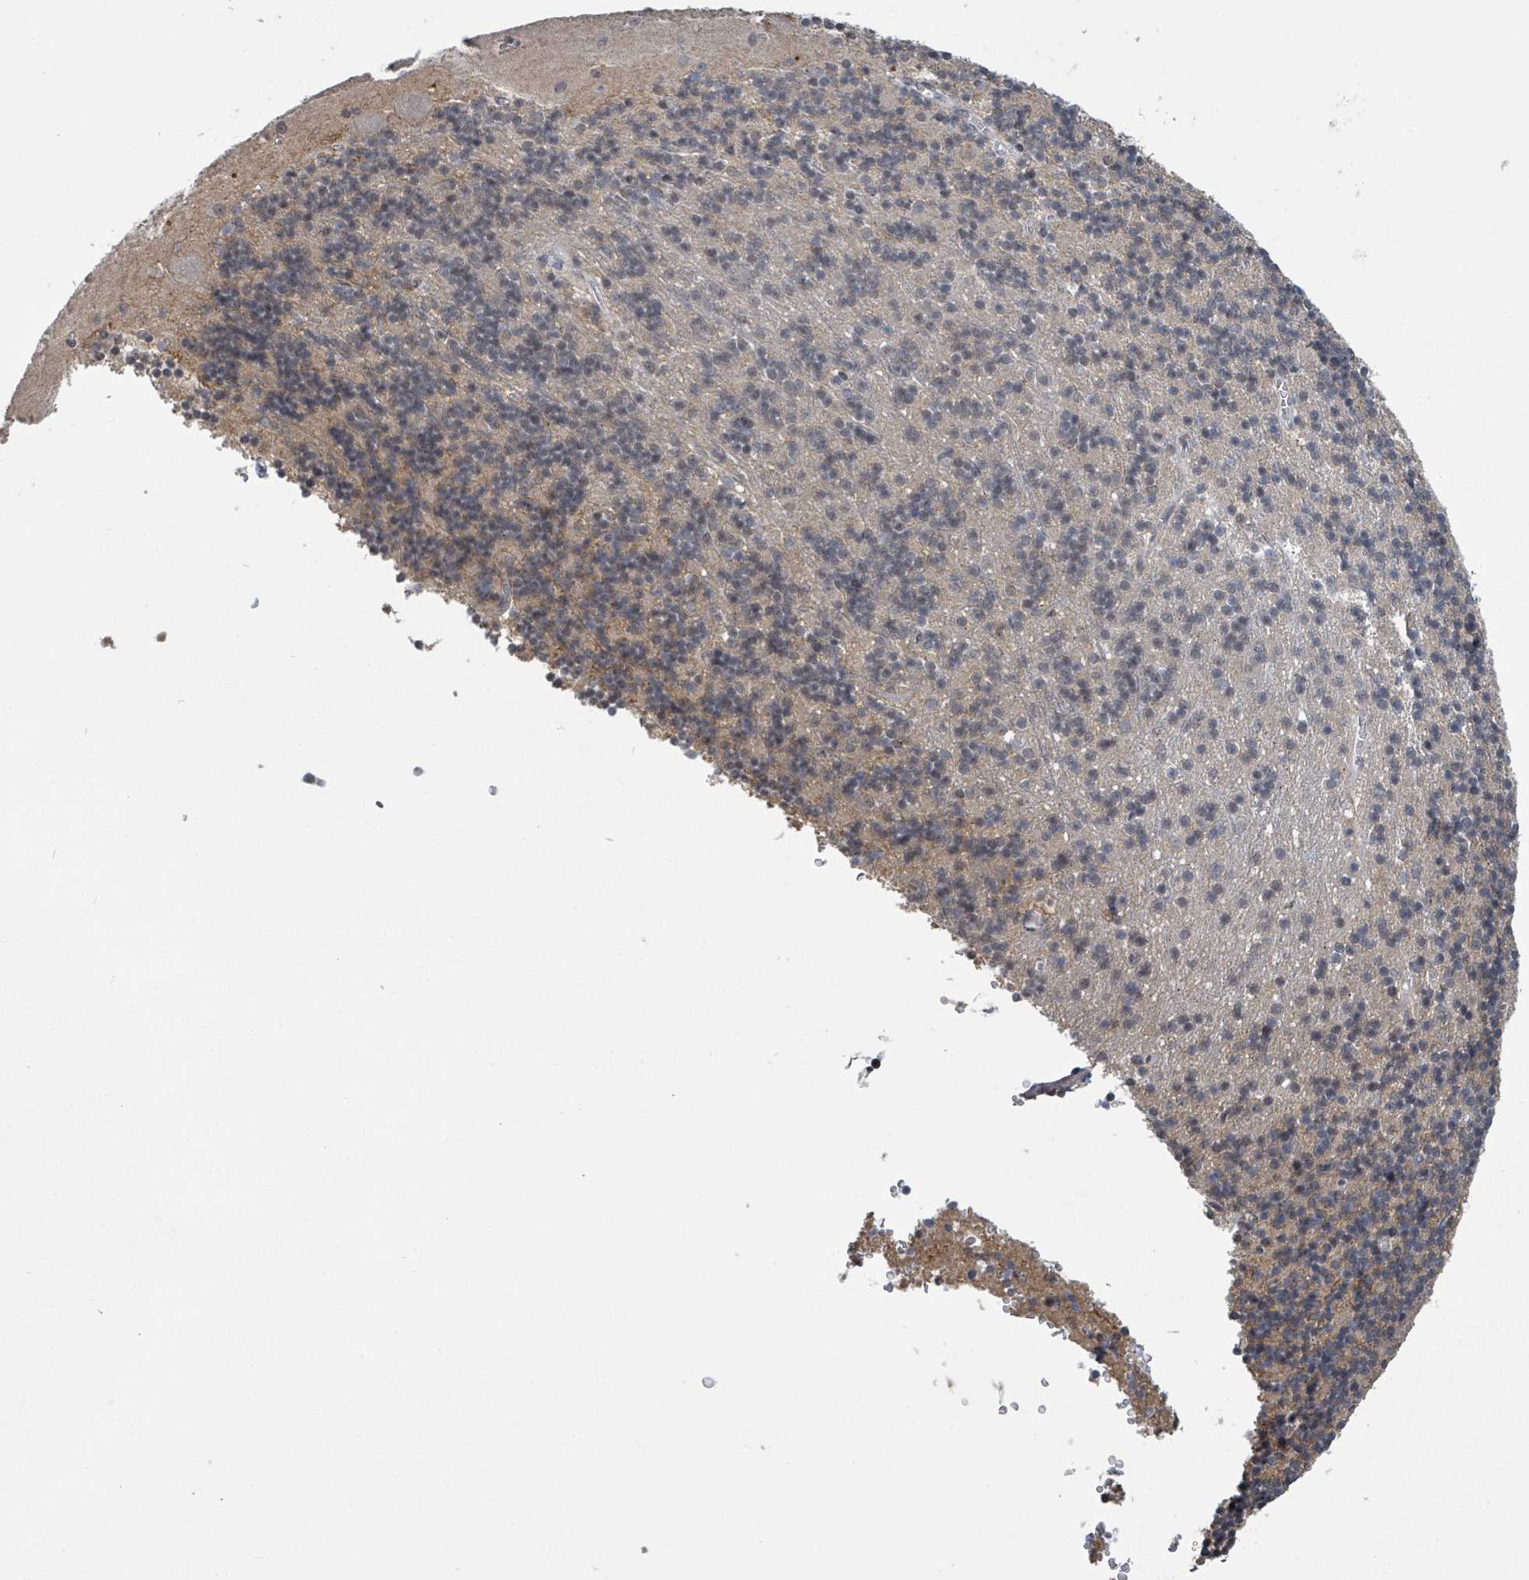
{"staining": {"intensity": "weak", "quantity": "25%-75%", "location": "cytoplasmic/membranous"}, "tissue": "cerebellum", "cell_type": "Cells in granular layer", "image_type": "normal", "snomed": [{"axis": "morphology", "description": "Normal tissue, NOS"}, {"axis": "topography", "description": "Cerebellum"}], "caption": "A high-resolution histopathology image shows IHC staining of normal cerebellum, which reveals weak cytoplasmic/membranous expression in approximately 25%-75% of cells in granular layer.", "gene": "ZBTB14", "patient": {"sex": "male", "age": 54}}